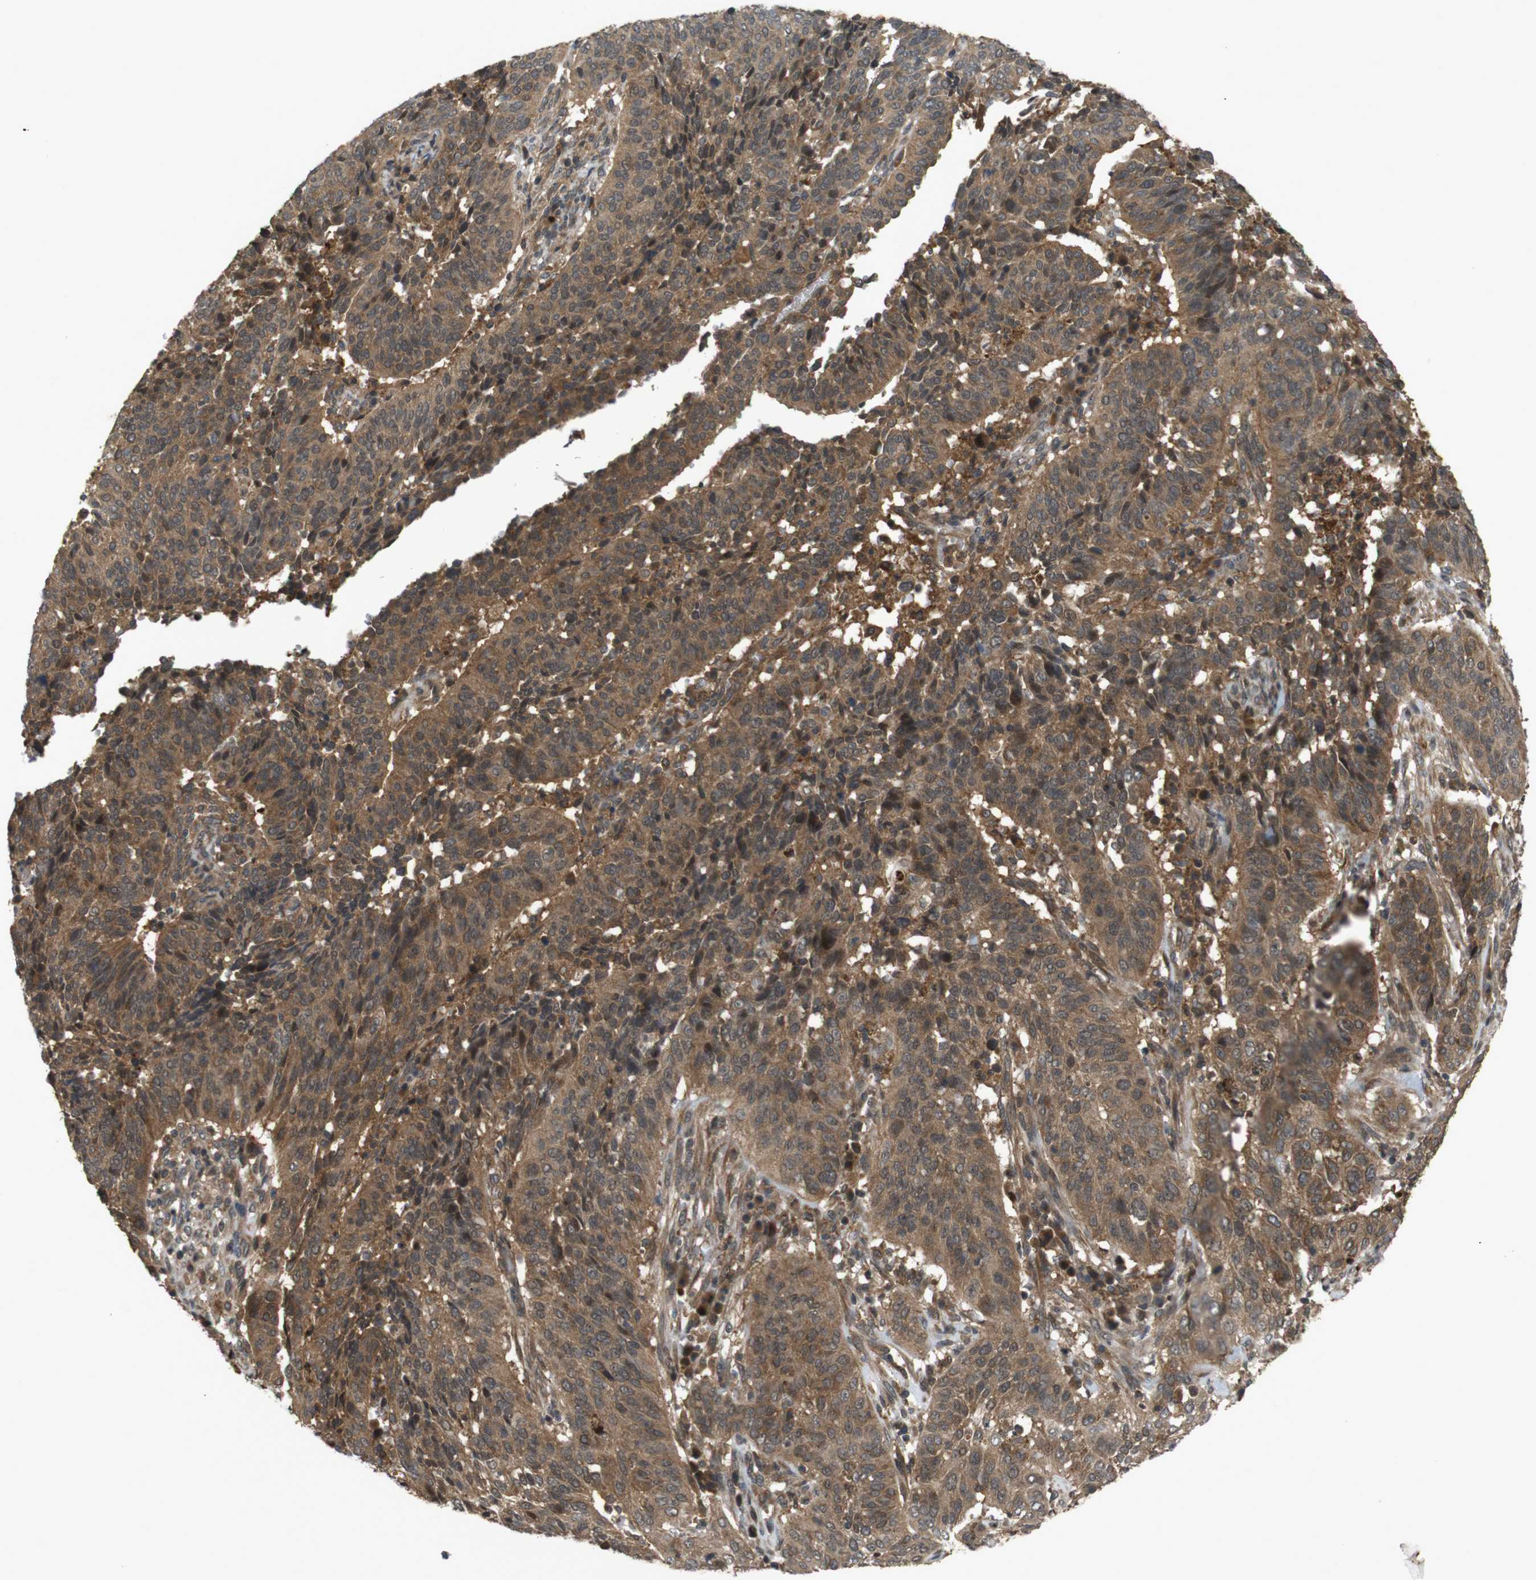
{"staining": {"intensity": "moderate", "quantity": ">75%", "location": "cytoplasmic/membranous"}, "tissue": "cervical cancer", "cell_type": "Tumor cells", "image_type": "cancer", "snomed": [{"axis": "morphology", "description": "Normal tissue, NOS"}, {"axis": "morphology", "description": "Squamous cell carcinoma, NOS"}, {"axis": "topography", "description": "Cervix"}], "caption": "Protein staining of squamous cell carcinoma (cervical) tissue displays moderate cytoplasmic/membranous staining in about >75% of tumor cells.", "gene": "NFKBIE", "patient": {"sex": "female", "age": 39}}